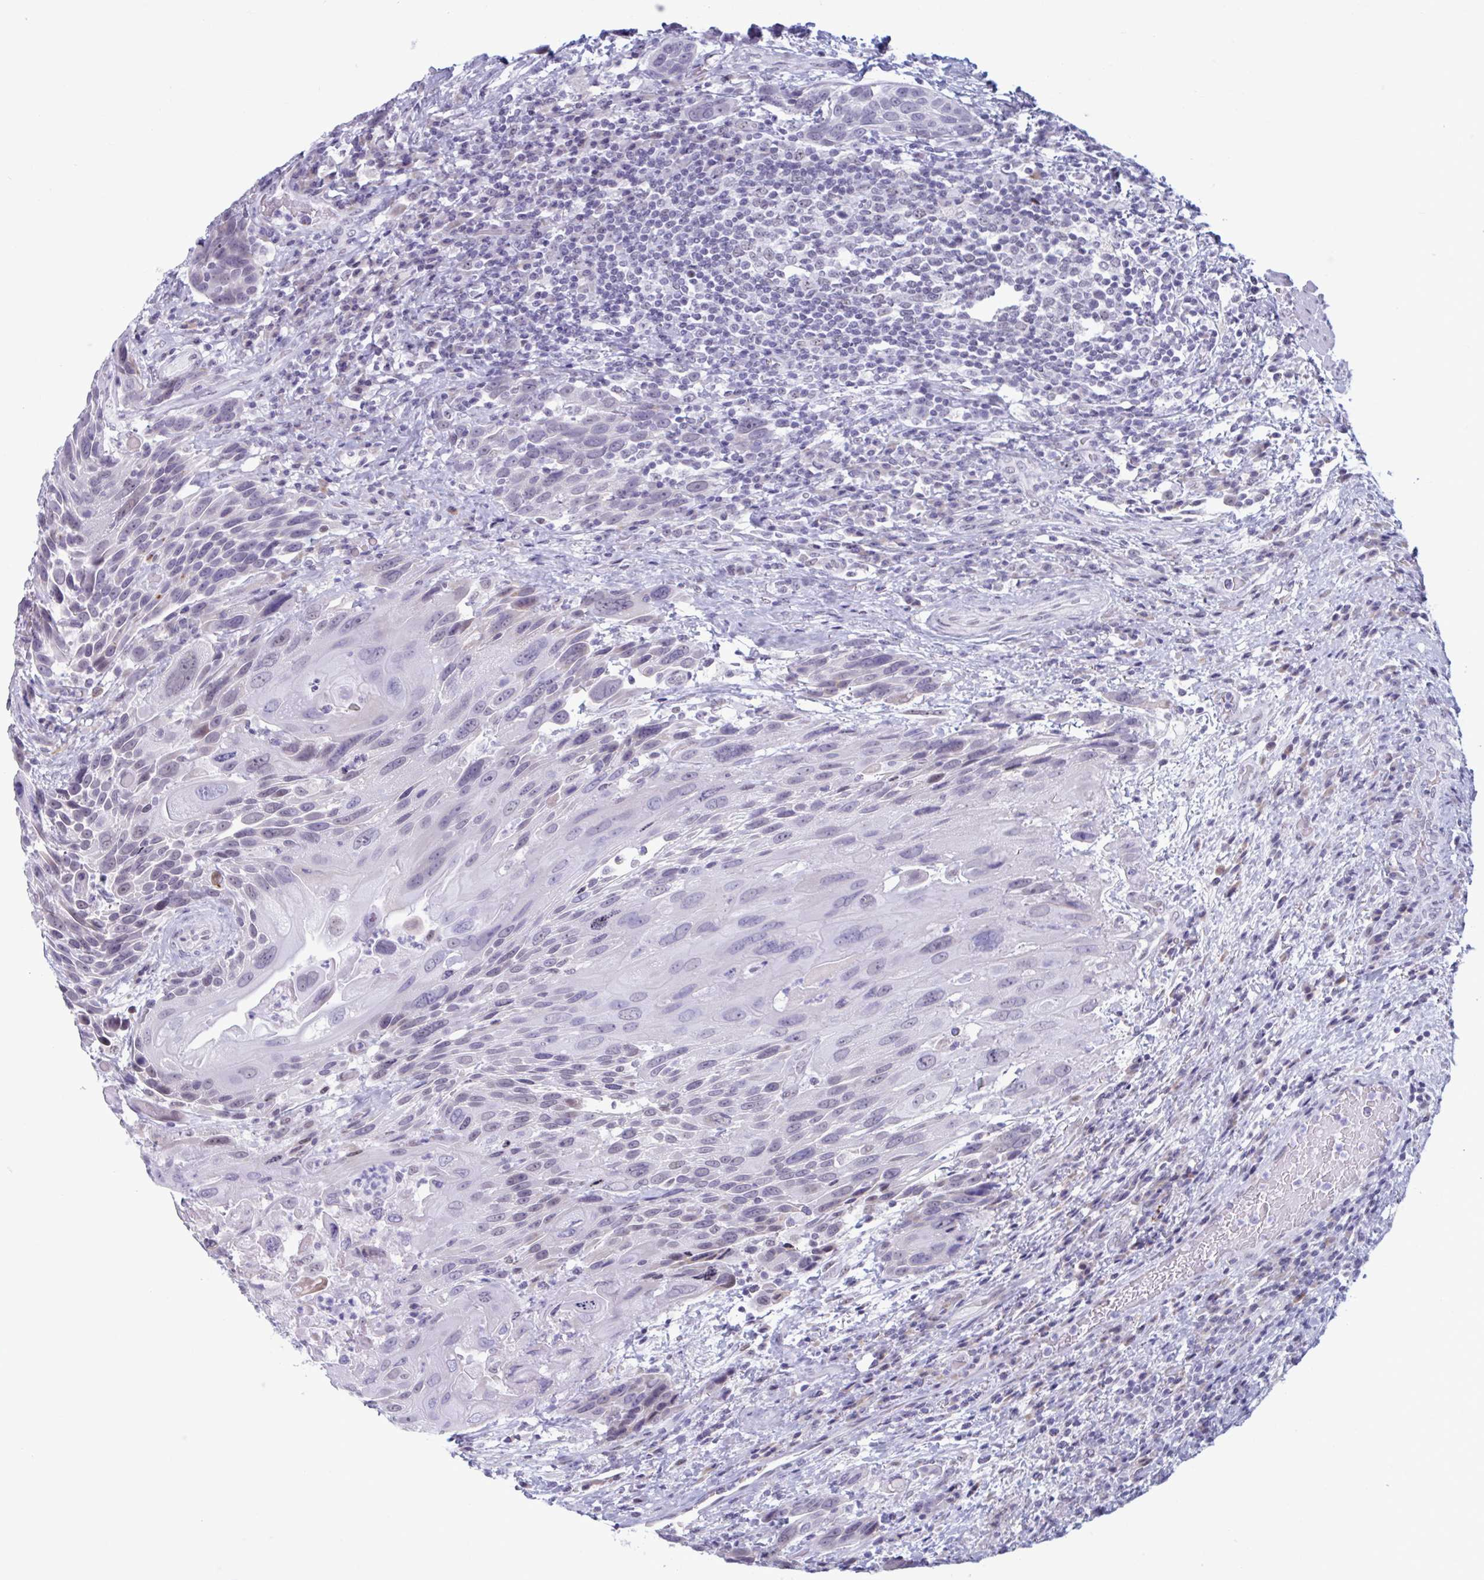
{"staining": {"intensity": "negative", "quantity": "none", "location": "none"}, "tissue": "urothelial cancer", "cell_type": "Tumor cells", "image_type": "cancer", "snomed": [{"axis": "morphology", "description": "Urothelial carcinoma, High grade"}, {"axis": "topography", "description": "Urinary bladder"}], "caption": "Immunohistochemistry photomicrograph of human urothelial carcinoma (high-grade) stained for a protein (brown), which shows no positivity in tumor cells.", "gene": "MSMB", "patient": {"sex": "female", "age": 70}}